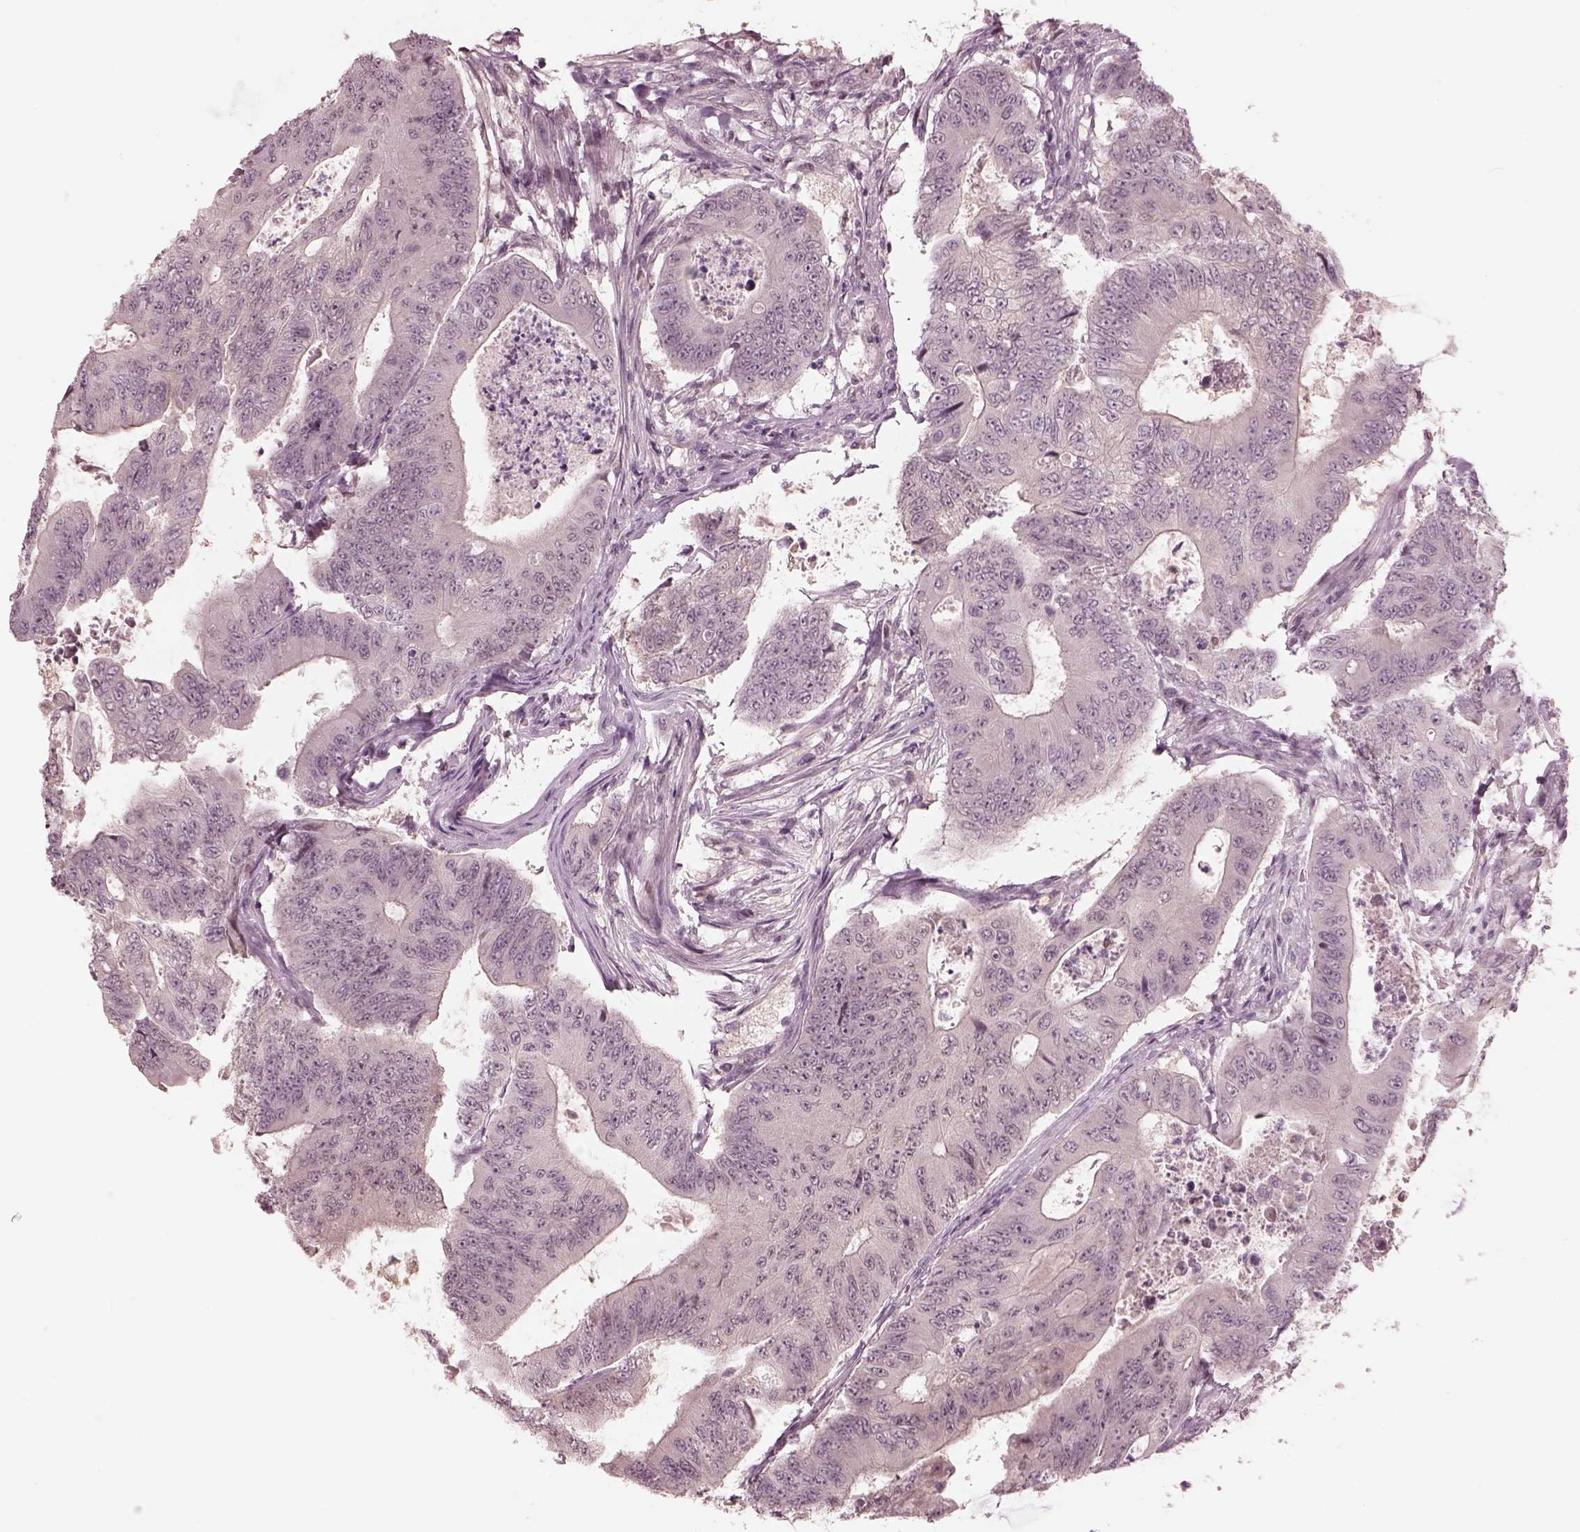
{"staining": {"intensity": "negative", "quantity": "none", "location": "none"}, "tissue": "colorectal cancer", "cell_type": "Tumor cells", "image_type": "cancer", "snomed": [{"axis": "morphology", "description": "Adenocarcinoma, NOS"}, {"axis": "topography", "description": "Colon"}], "caption": "IHC micrograph of human colorectal cancer stained for a protein (brown), which demonstrates no staining in tumor cells. (DAB IHC, high magnification).", "gene": "IQCG", "patient": {"sex": "female", "age": 48}}